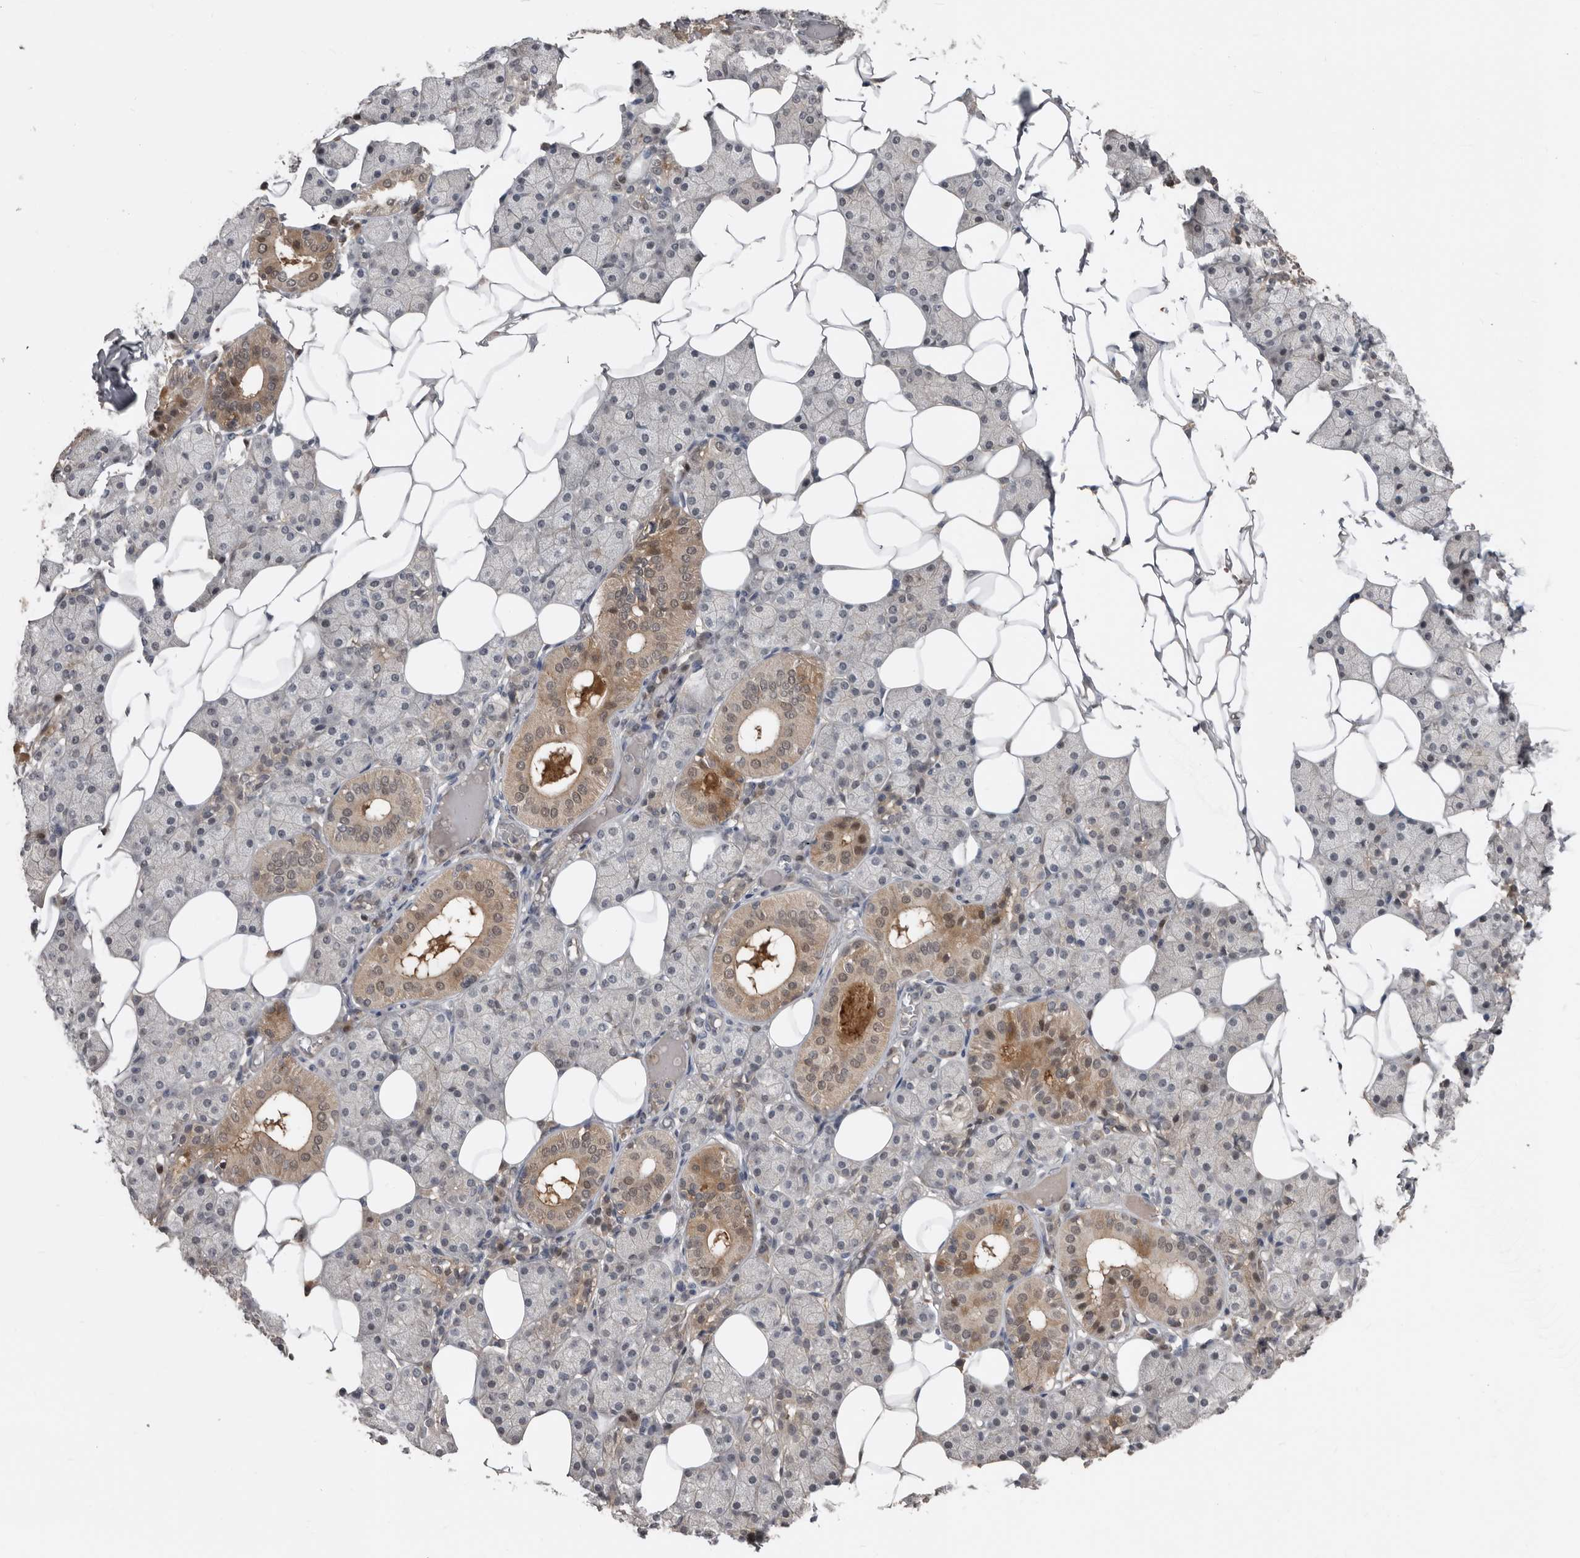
{"staining": {"intensity": "moderate", "quantity": "<25%", "location": "cytoplasmic/membranous"}, "tissue": "salivary gland", "cell_type": "Glandular cells", "image_type": "normal", "snomed": [{"axis": "morphology", "description": "Normal tissue, NOS"}, {"axis": "topography", "description": "Salivary gland"}], "caption": "Protein staining shows moderate cytoplasmic/membranous positivity in about <25% of glandular cells in benign salivary gland. (DAB (3,3'-diaminobenzidine) IHC, brown staining for protein, blue staining for nuclei).", "gene": "RBKS", "patient": {"sex": "female", "age": 33}}